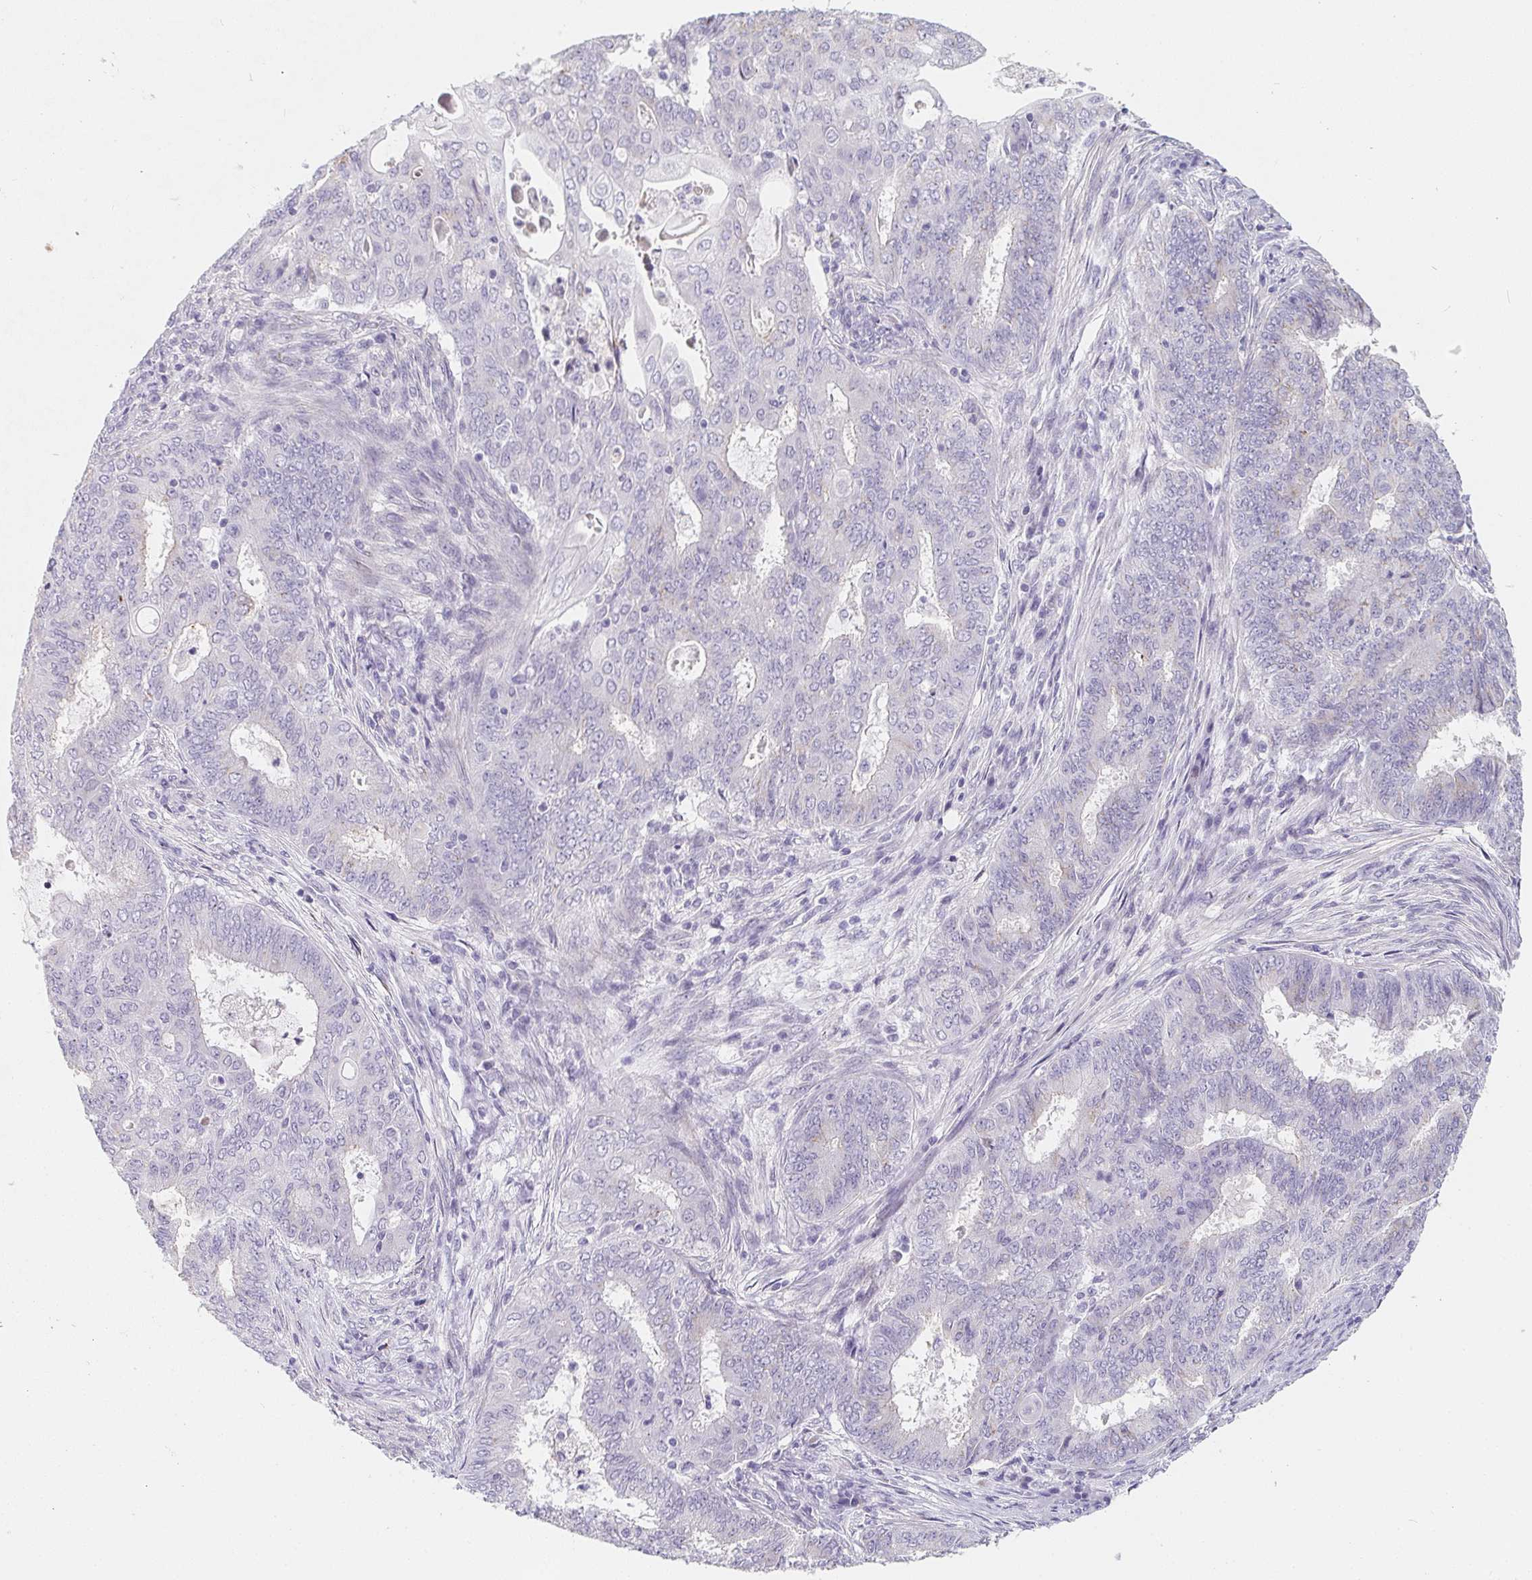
{"staining": {"intensity": "negative", "quantity": "none", "location": "none"}, "tissue": "endometrial cancer", "cell_type": "Tumor cells", "image_type": "cancer", "snomed": [{"axis": "morphology", "description": "Adenocarcinoma, NOS"}, {"axis": "topography", "description": "Endometrium"}], "caption": "Immunohistochemistry photomicrograph of endometrial cancer (adenocarcinoma) stained for a protein (brown), which reveals no expression in tumor cells.", "gene": "MAP1A", "patient": {"sex": "female", "age": 62}}